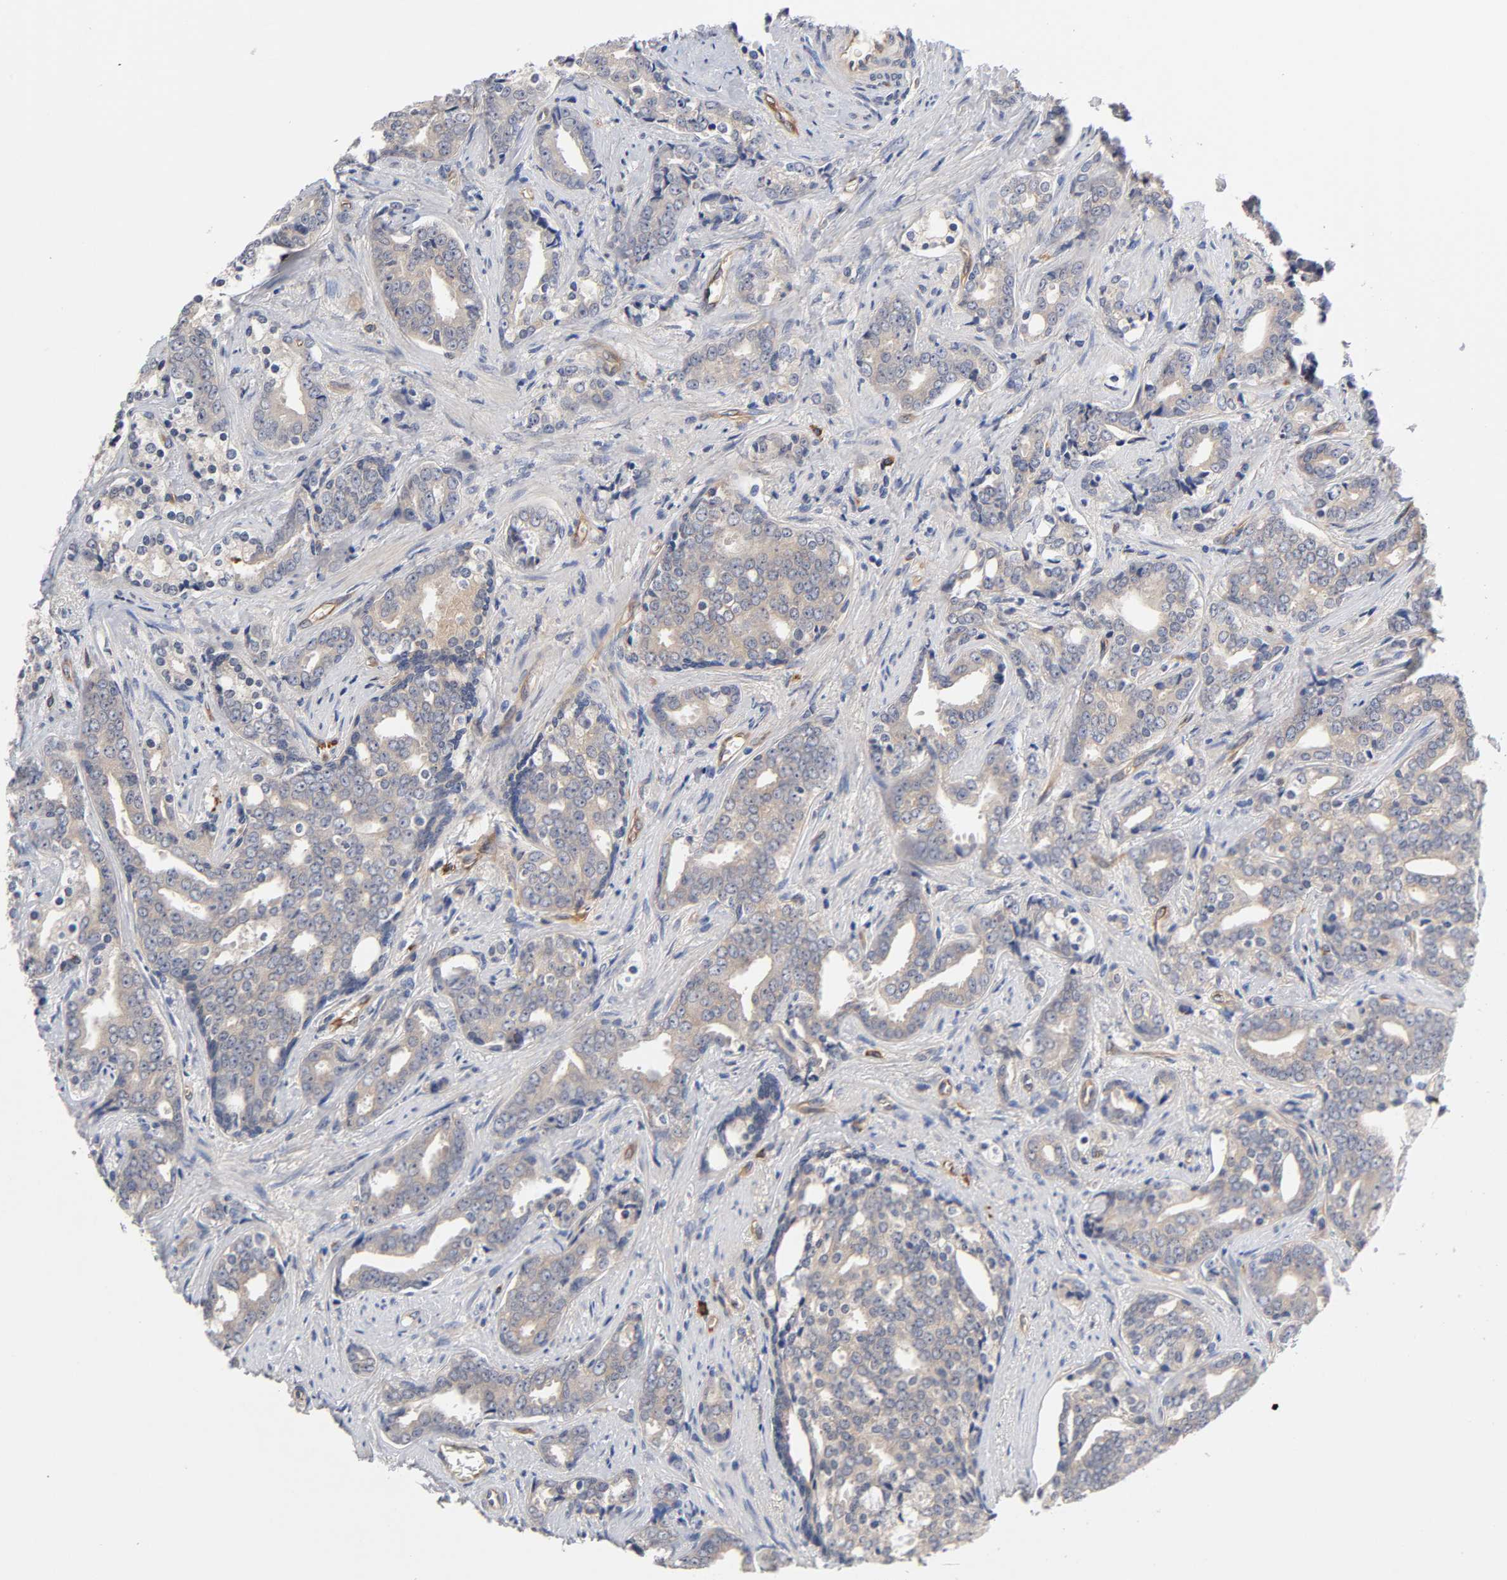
{"staining": {"intensity": "negative", "quantity": "none", "location": "none"}, "tissue": "prostate cancer", "cell_type": "Tumor cells", "image_type": "cancer", "snomed": [{"axis": "morphology", "description": "Adenocarcinoma, High grade"}, {"axis": "topography", "description": "Prostate"}], "caption": "The immunohistochemistry photomicrograph has no significant positivity in tumor cells of adenocarcinoma (high-grade) (prostate) tissue.", "gene": "RAB13", "patient": {"sex": "male", "age": 67}}